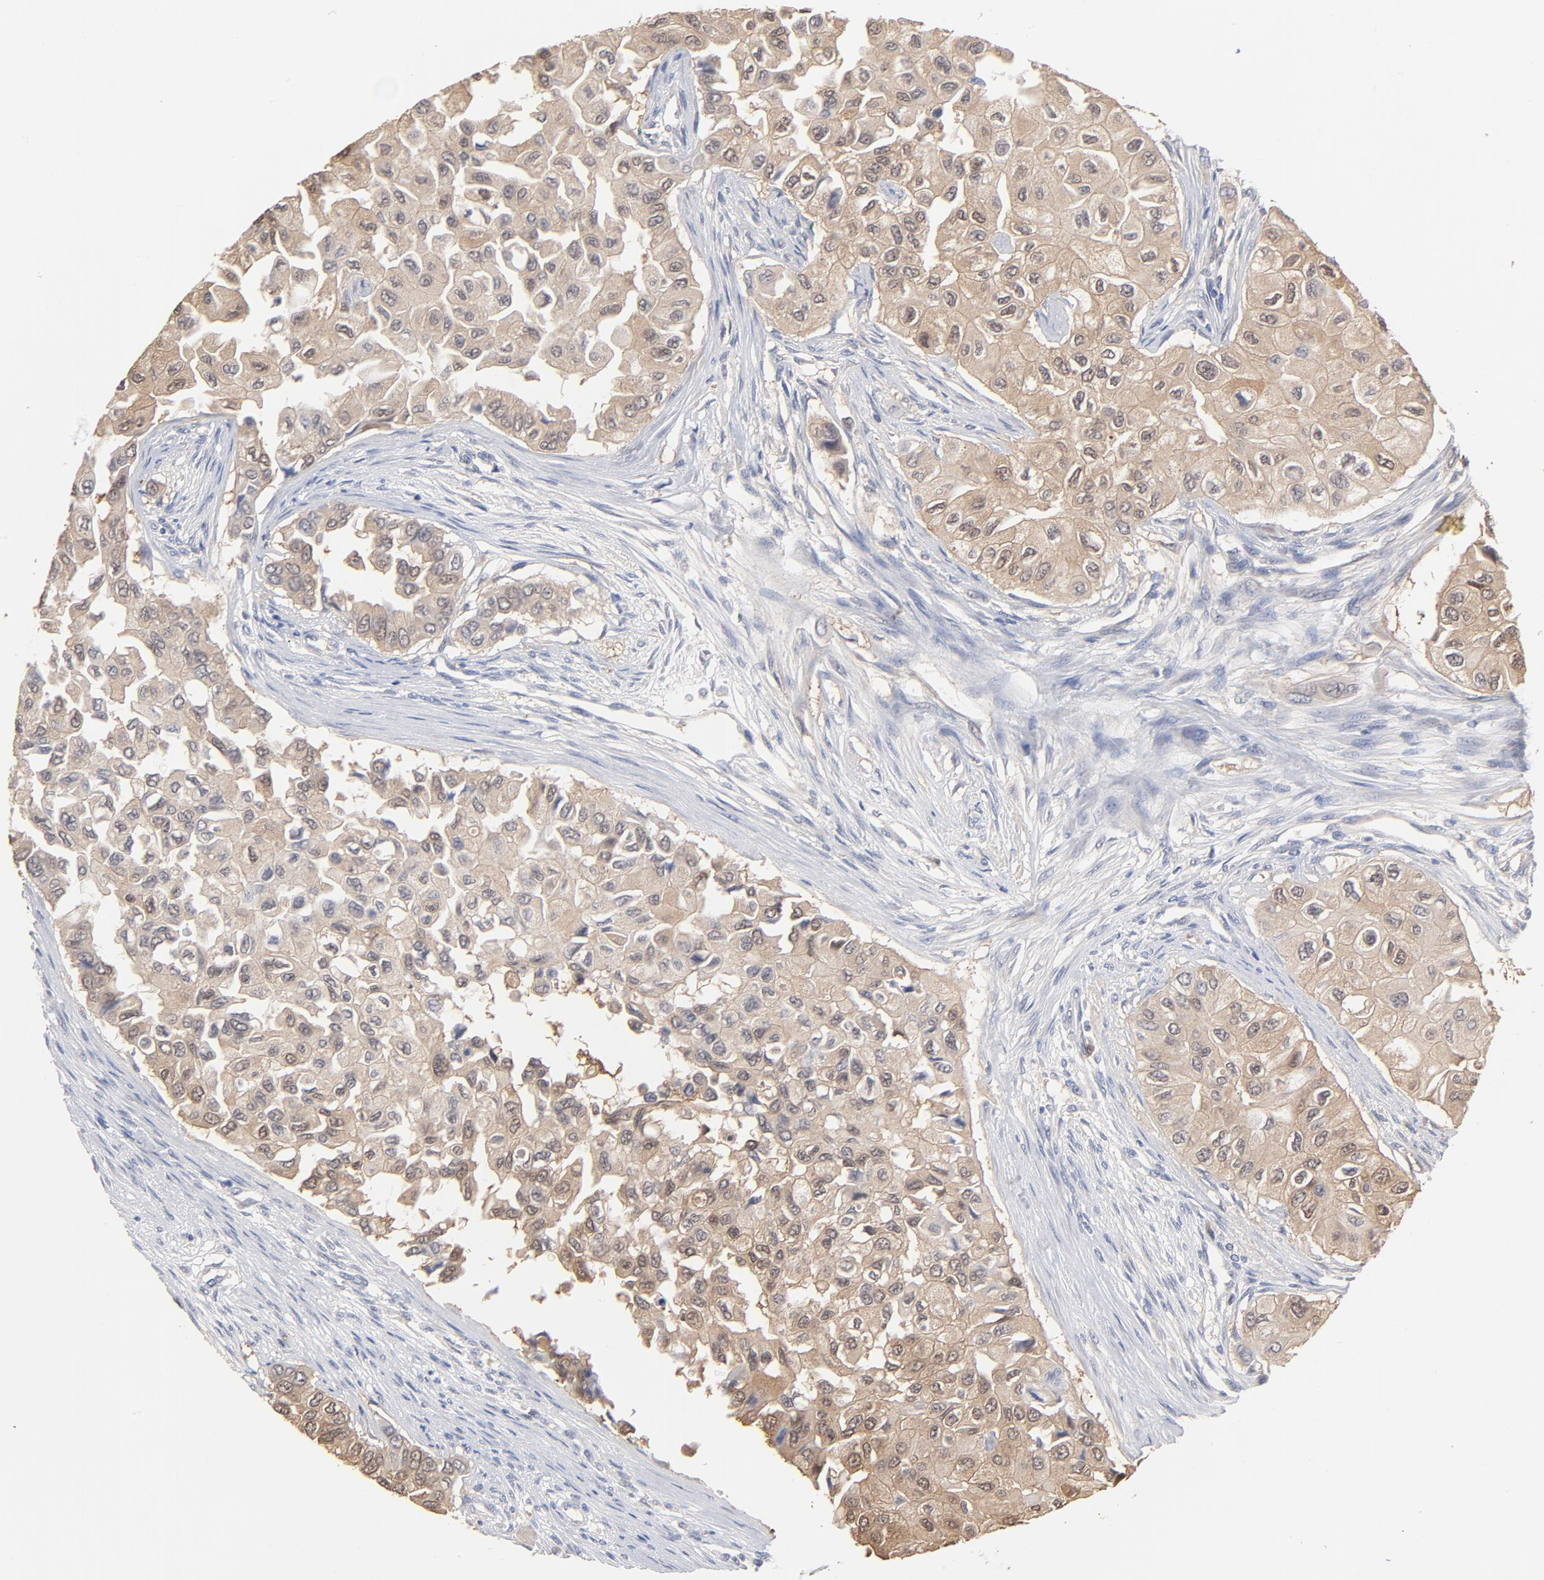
{"staining": {"intensity": "moderate", "quantity": ">75%", "location": "cytoplasmic/membranous"}, "tissue": "breast cancer", "cell_type": "Tumor cells", "image_type": "cancer", "snomed": [{"axis": "morphology", "description": "Normal tissue, NOS"}, {"axis": "morphology", "description": "Duct carcinoma"}, {"axis": "topography", "description": "Breast"}], "caption": "Protein analysis of breast cancer tissue exhibits moderate cytoplasmic/membranous staining in about >75% of tumor cells. The staining was performed using DAB (3,3'-diaminobenzidine), with brown indicating positive protein expression. Nuclei are stained blue with hematoxylin.", "gene": "MIF", "patient": {"sex": "female", "age": 49}}